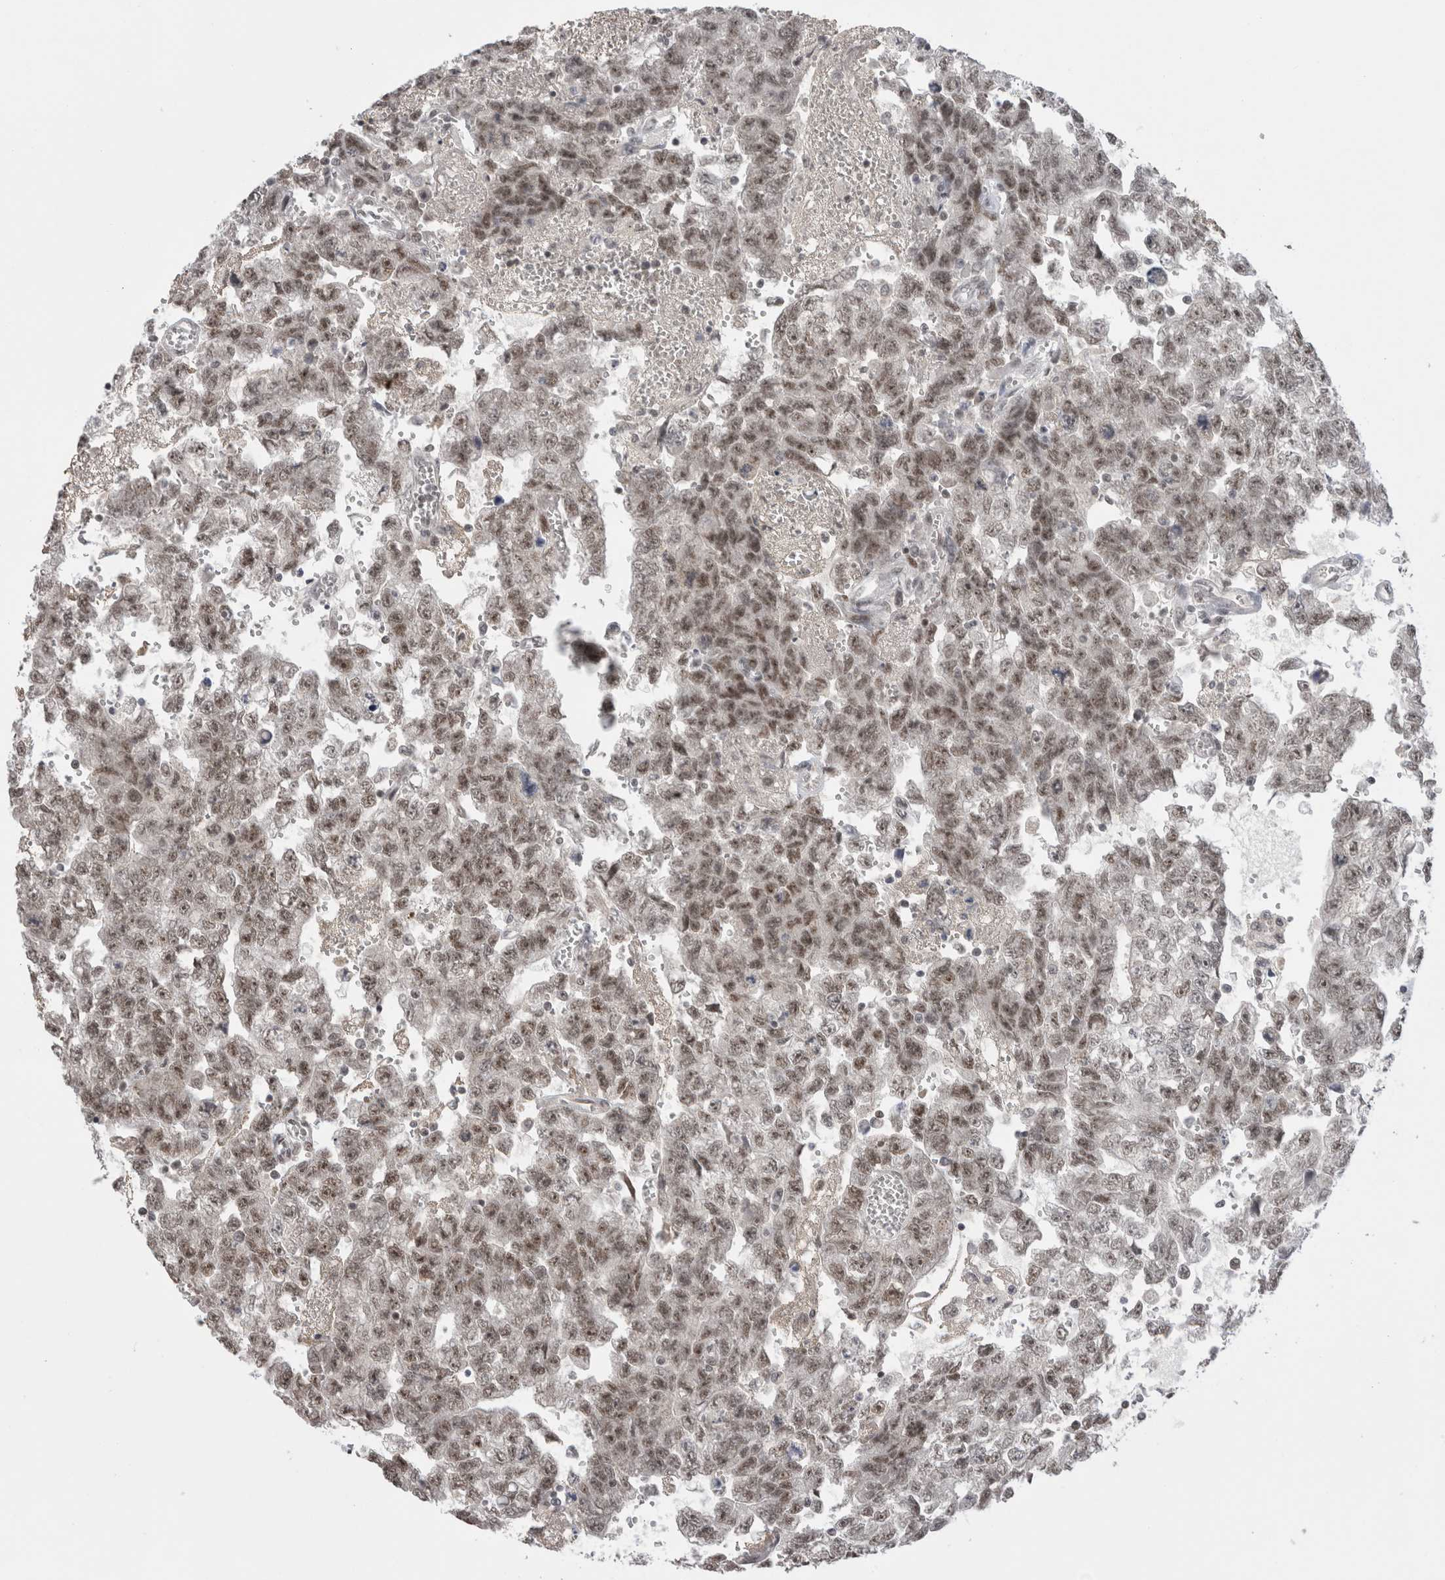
{"staining": {"intensity": "moderate", "quantity": ">75%", "location": "nuclear"}, "tissue": "testis cancer", "cell_type": "Tumor cells", "image_type": "cancer", "snomed": [{"axis": "morphology", "description": "Seminoma, NOS"}, {"axis": "morphology", "description": "Carcinoma, Embryonal, NOS"}, {"axis": "topography", "description": "Testis"}], "caption": "Immunohistochemistry micrograph of testis cancer stained for a protein (brown), which reveals medium levels of moderate nuclear positivity in about >75% of tumor cells.", "gene": "DAXX", "patient": {"sex": "male", "age": 38}}